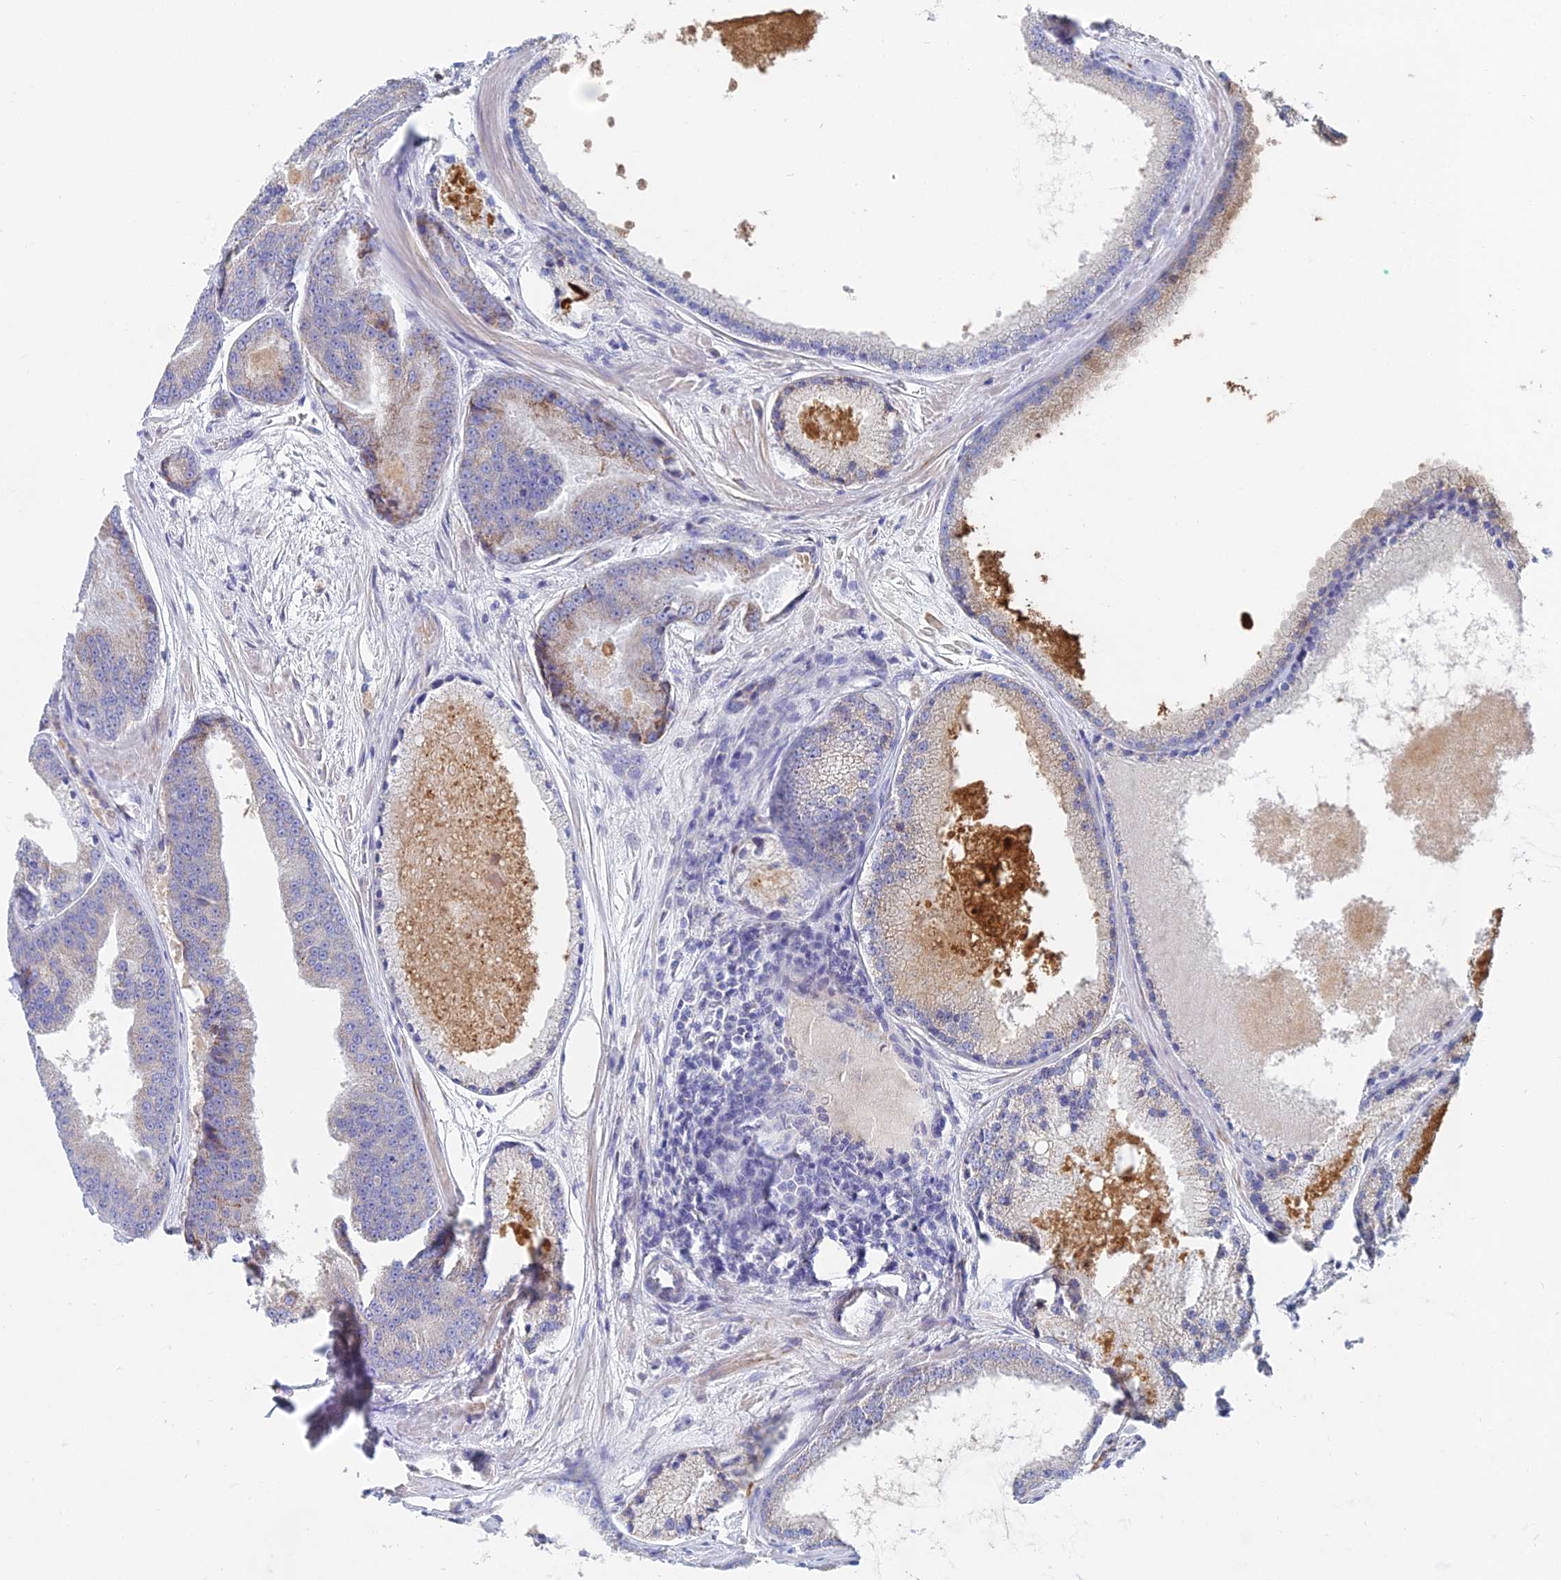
{"staining": {"intensity": "weak", "quantity": "25%-75%", "location": "cytoplasmic/membranous"}, "tissue": "prostate cancer", "cell_type": "Tumor cells", "image_type": "cancer", "snomed": [{"axis": "morphology", "description": "Adenocarcinoma, High grade"}, {"axis": "topography", "description": "Prostate"}], "caption": "Prostate cancer stained with a brown dye displays weak cytoplasmic/membranous positive positivity in approximately 25%-75% of tumor cells.", "gene": "ACSM1", "patient": {"sex": "male", "age": 61}}